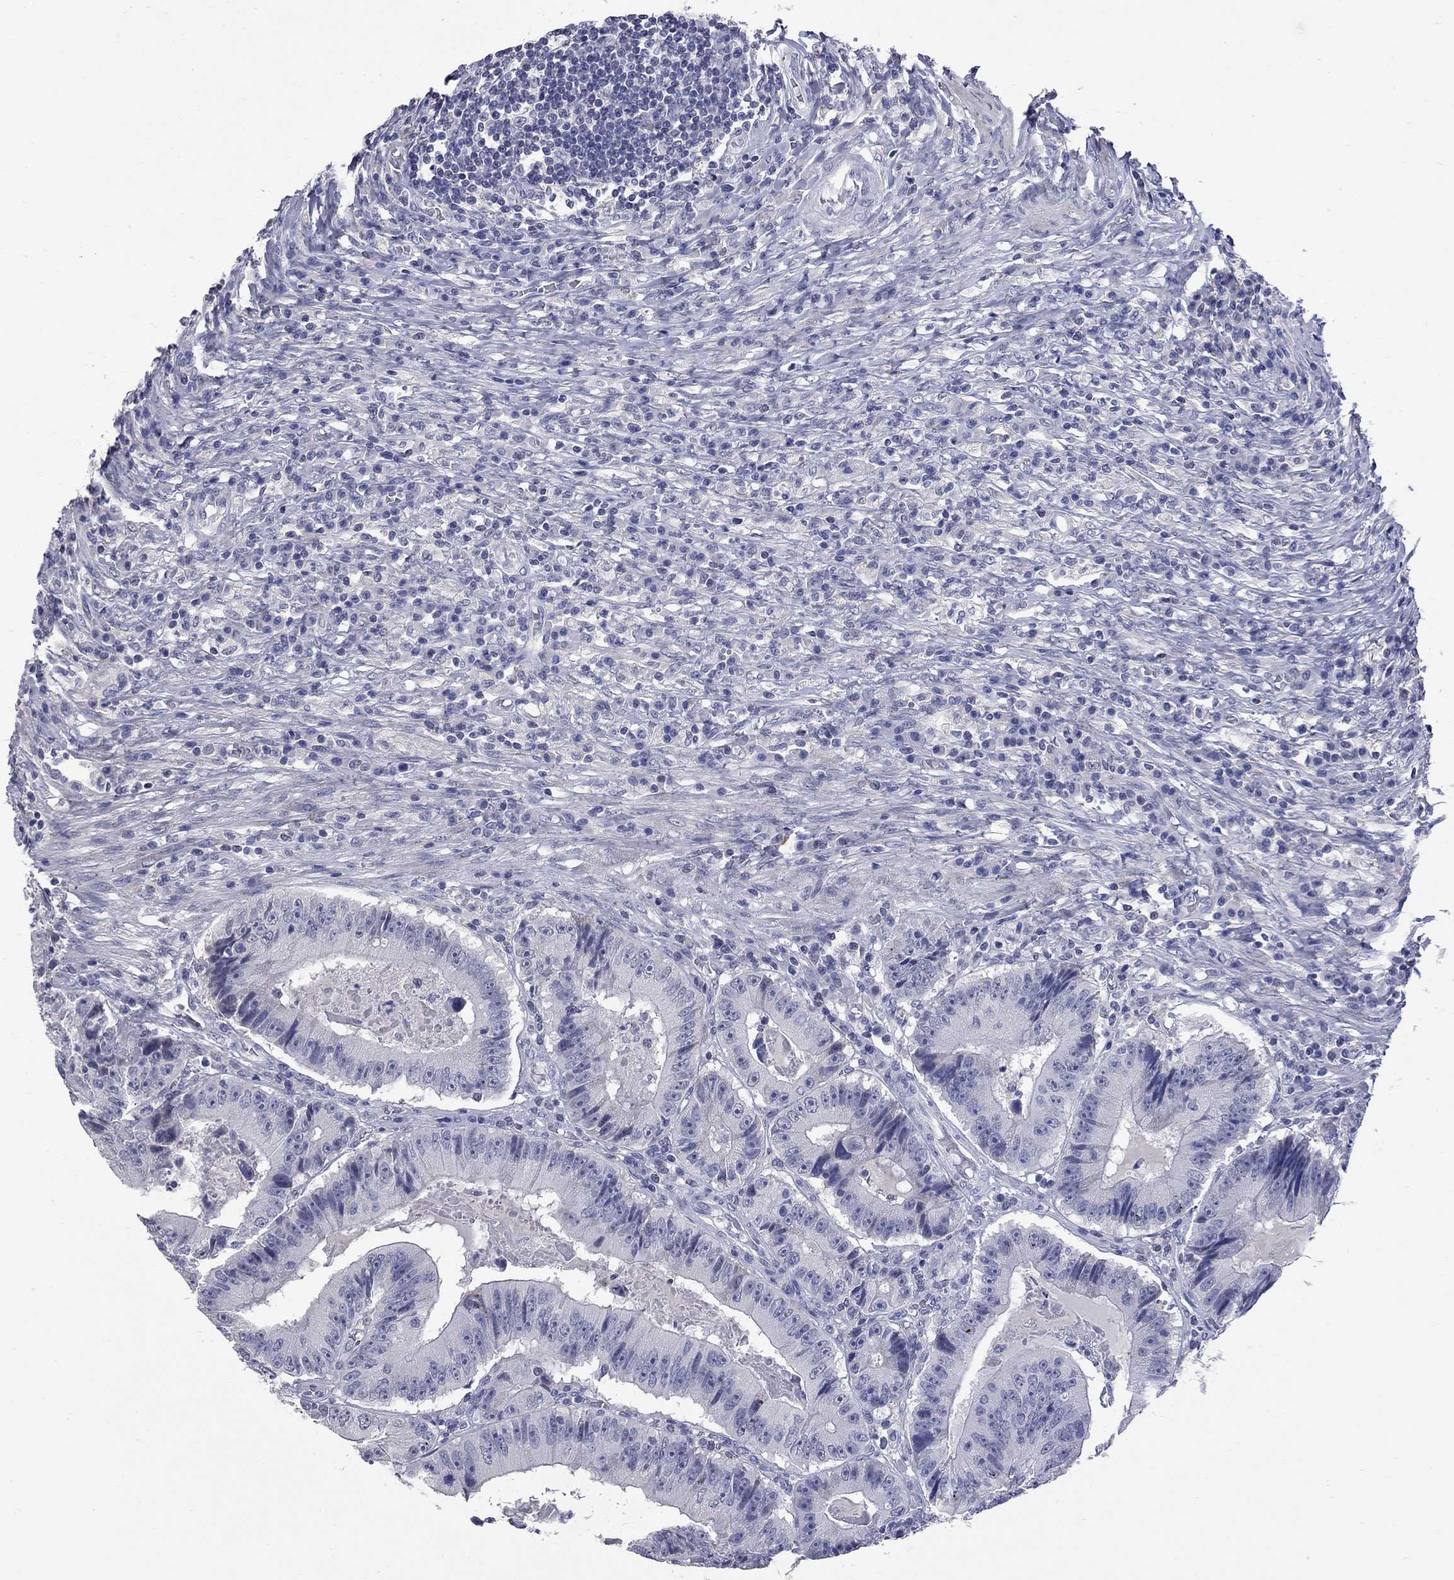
{"staining": {"intensity": "negative", "quantity": "none", "location": "none"}, "tissue": "colorectal cancer", "cell_type": "Tumor cells", "image_type": "cancer", "snomed": [{"axis": "morphology", "description": "Adenocarcinoma, NOS"}, {"axis": "topography", "description": "Colon"}], "caption": "A histopathology image of adenocarcinoma (colorectal) stained for a protein exhibits no brown staining in tumor cells.", "gene": "FAM221B", "patient": {"sex": "female", "age": 86}}